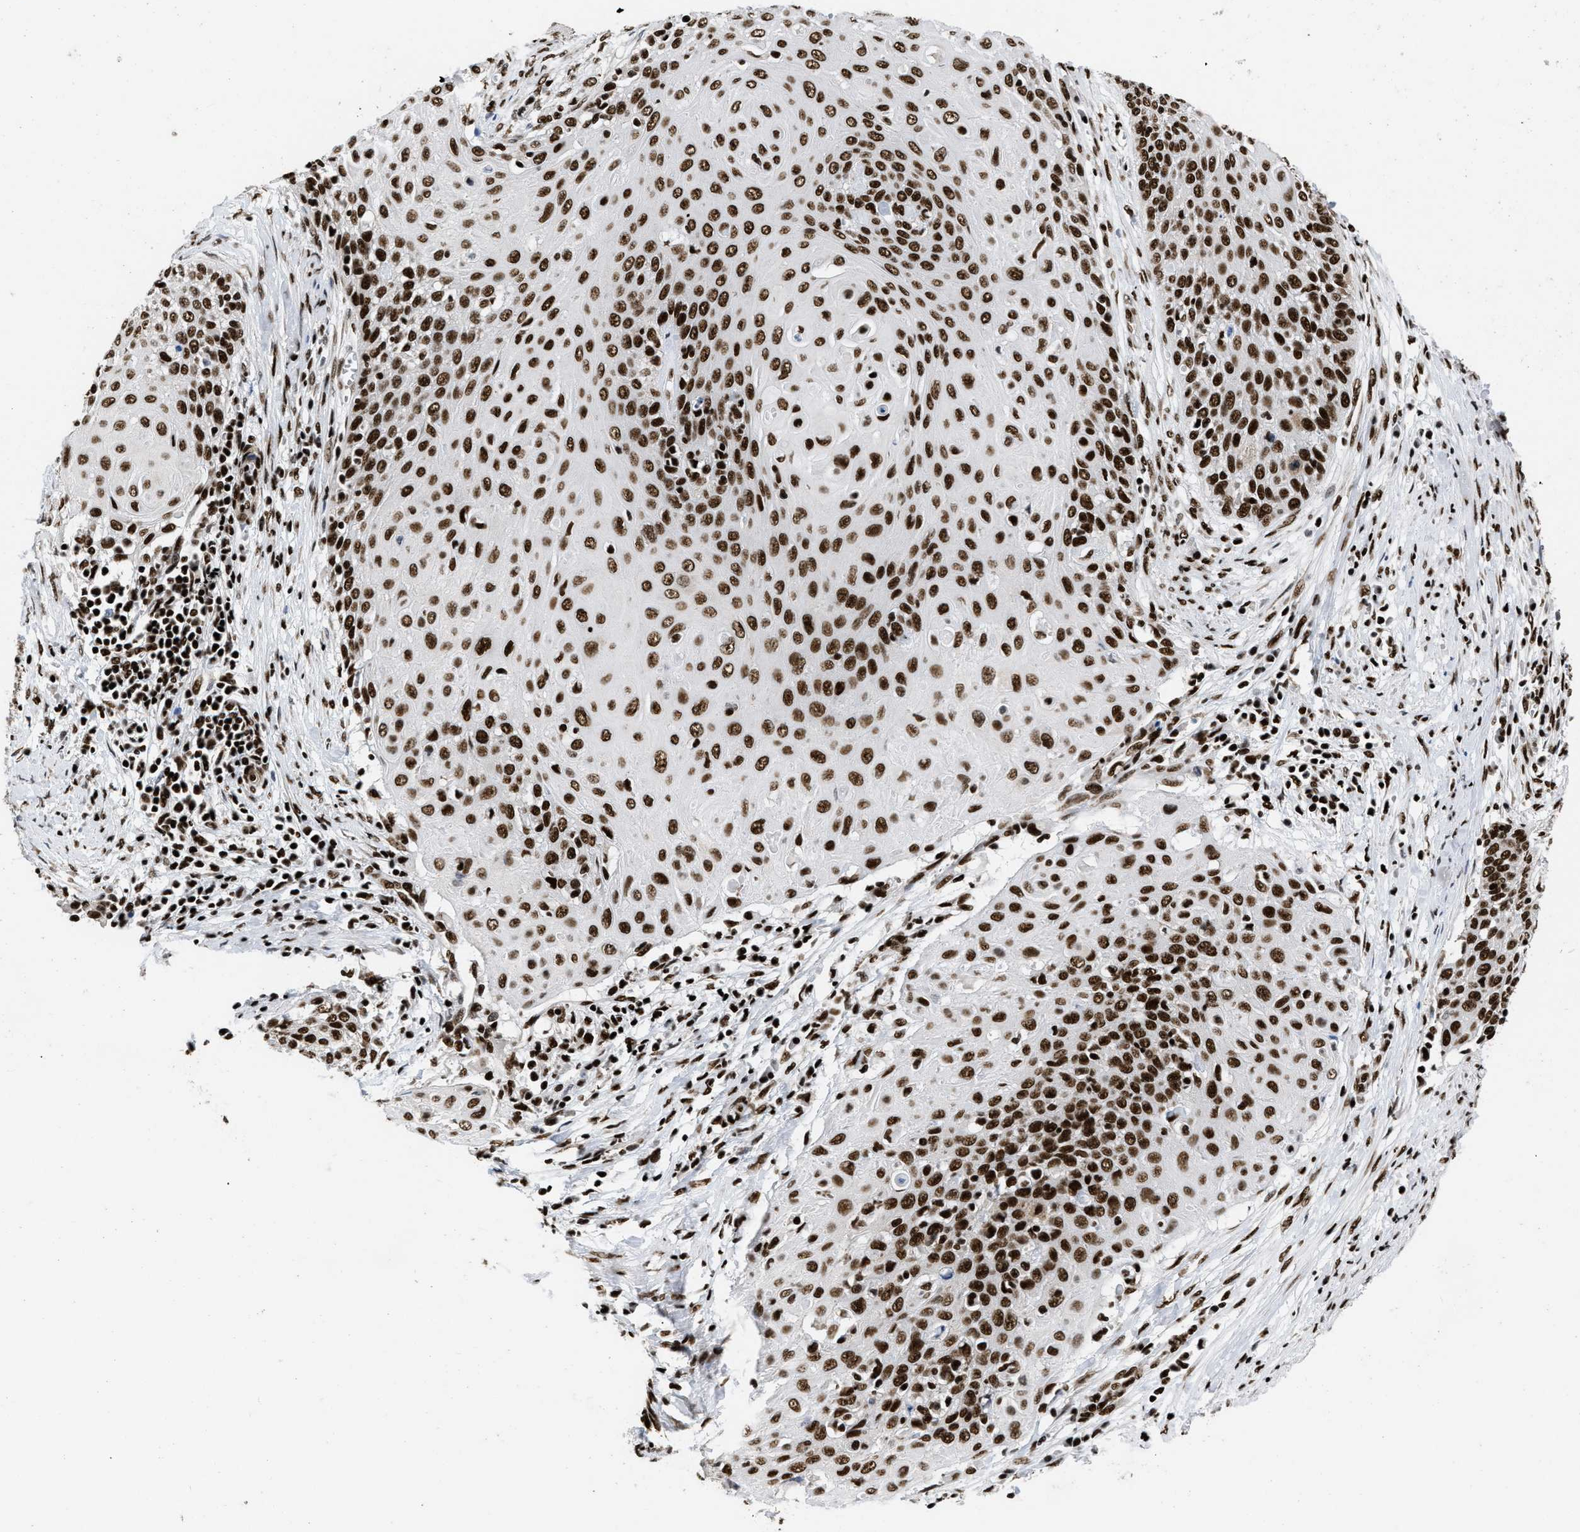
{"staining": {"intensity": "strong", "quantity": ">75%", "location": "nuclear"}, "tissue": "cervical cancer", "cell_type": "Tumor cells", "image_type": "cancer", "snomed": [{"axis": "morphology", "description": "Squamous cell carcinoma, NOS"}, {"axis": "topography", "description": "Cervix"}], "caption": "The immunohistochemical stain labels strong nuclear staining in tumor cells of cervical squamous cell carcinoma tissue. The staining was performed using DAB, with brown indicating positive protein expression. Nuclei are stained blue with hematoxylin.", "gene": "CREB1", "patient": {"sex": "female", "age": 39}}